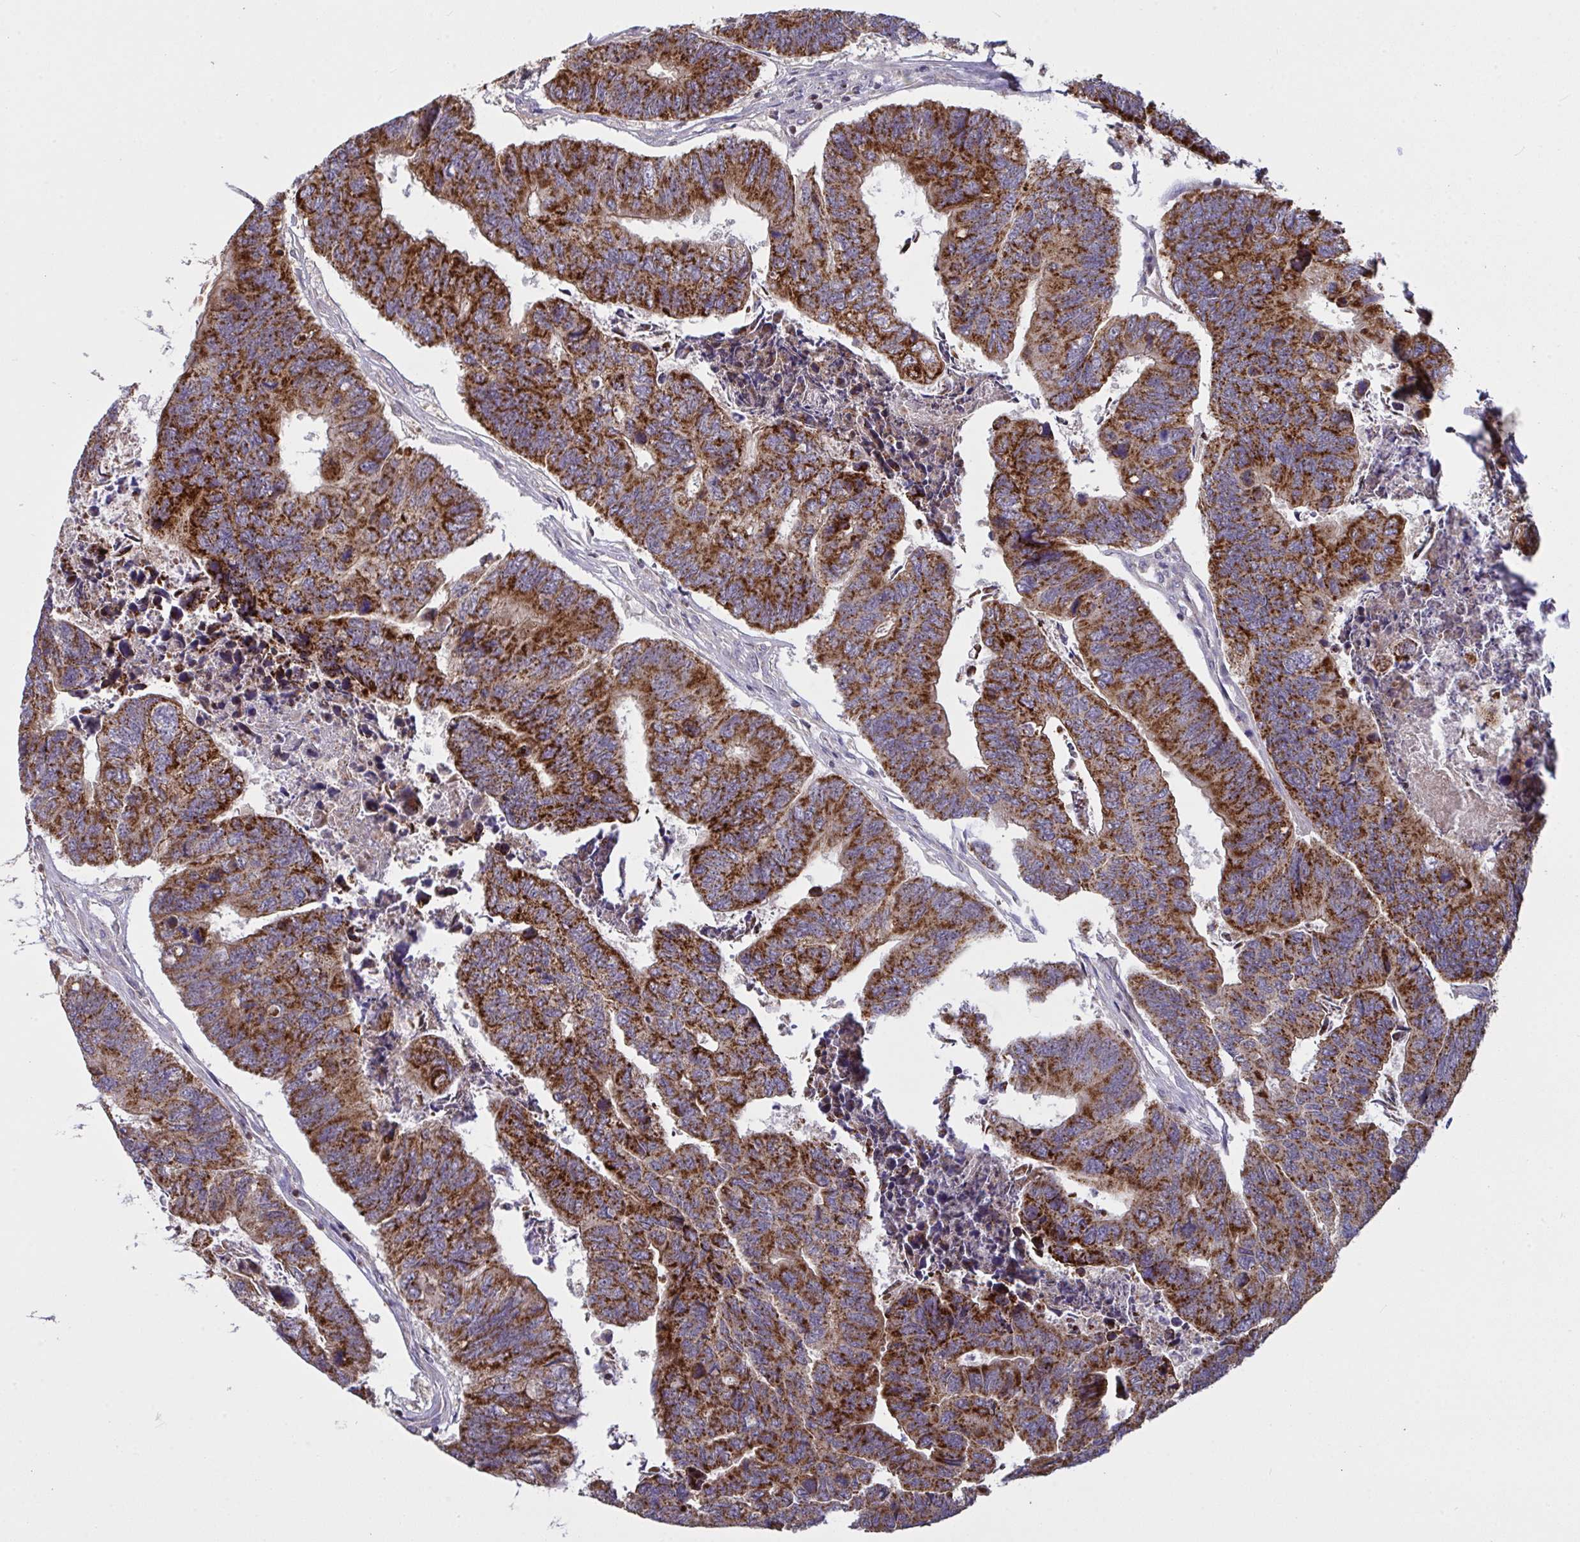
{"staining": {"intensity": "strong", "quantity": ">75%", "location": "cytoplasmic/membranous"}, "tissue": "colorectal cancer", "cell_type": "Tumor cells", "image_type": "cancer", "snomed": [{"axis": "morphology", "description": "Adenocarcinoma, NOS"}, {"axis": "topography", "description": "Colon"}], "caption": "Protein analysis of adenocarcinoma (colorectal) tissue reveals strong cytoplasmic/membranous staining in approximately >75% of tumor cells.", "gene": "MICOS10", "patient": {"sex": "female", "age": 67}}